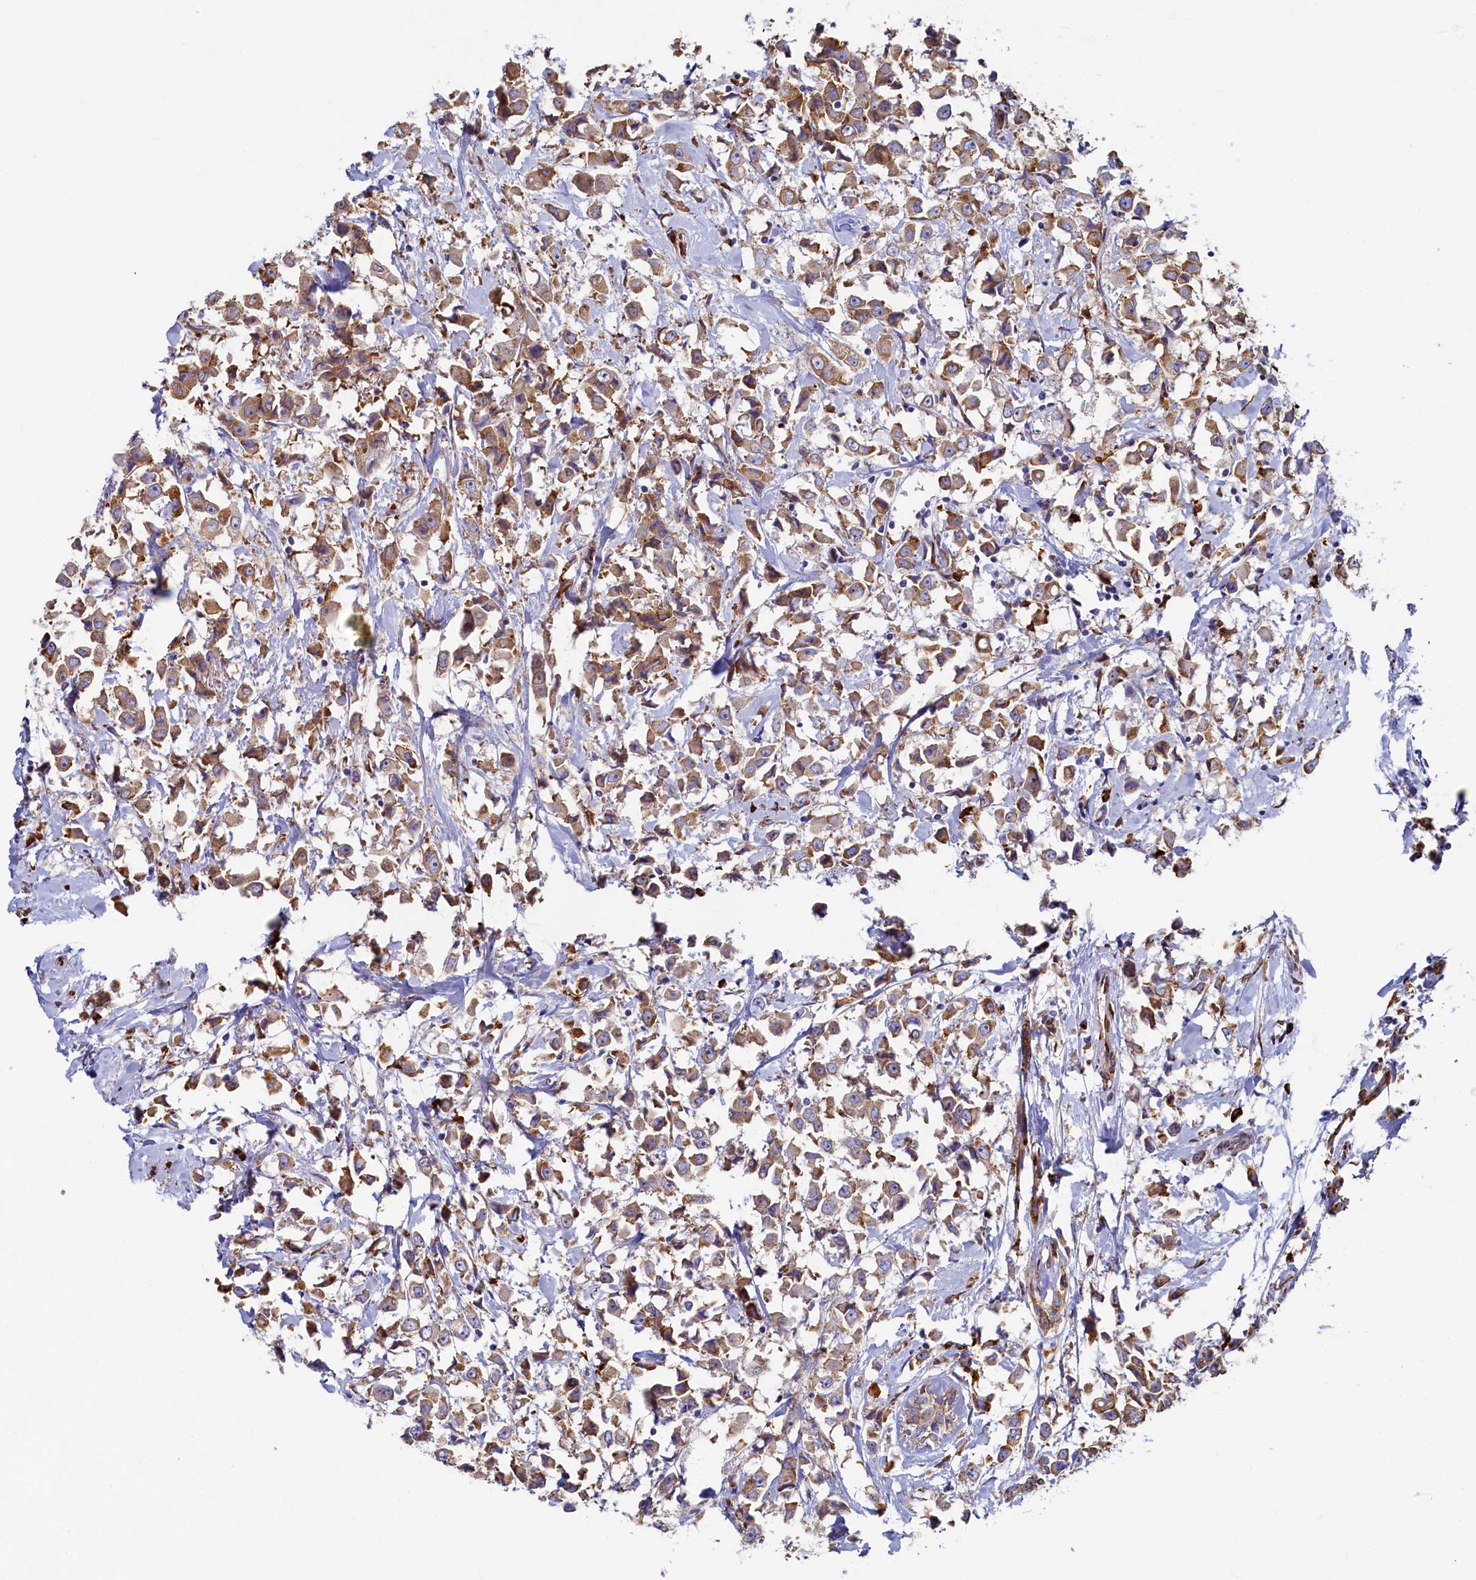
{"staining": {"intensity": "moderate", "quantity": ">75%", "location": "cytoplasmic/membranous"}, "tissue": "breast cancer", "cell_type": "Tumor cells", "image_type": "cancer", "snomed": [{"axis": "morphology", "description": "Duct carcinoma"}, {"axis": "topography", "description": "Breast"}], "caption": "Breast infiltrating ductal carcinoma stained with DAB IHC displays medium levels of moderate cytoplasmic/membranous staining in about >75% of tumor cells.", "gene": "TMEM18", "patient": {"sex": "female", "age": 61}}